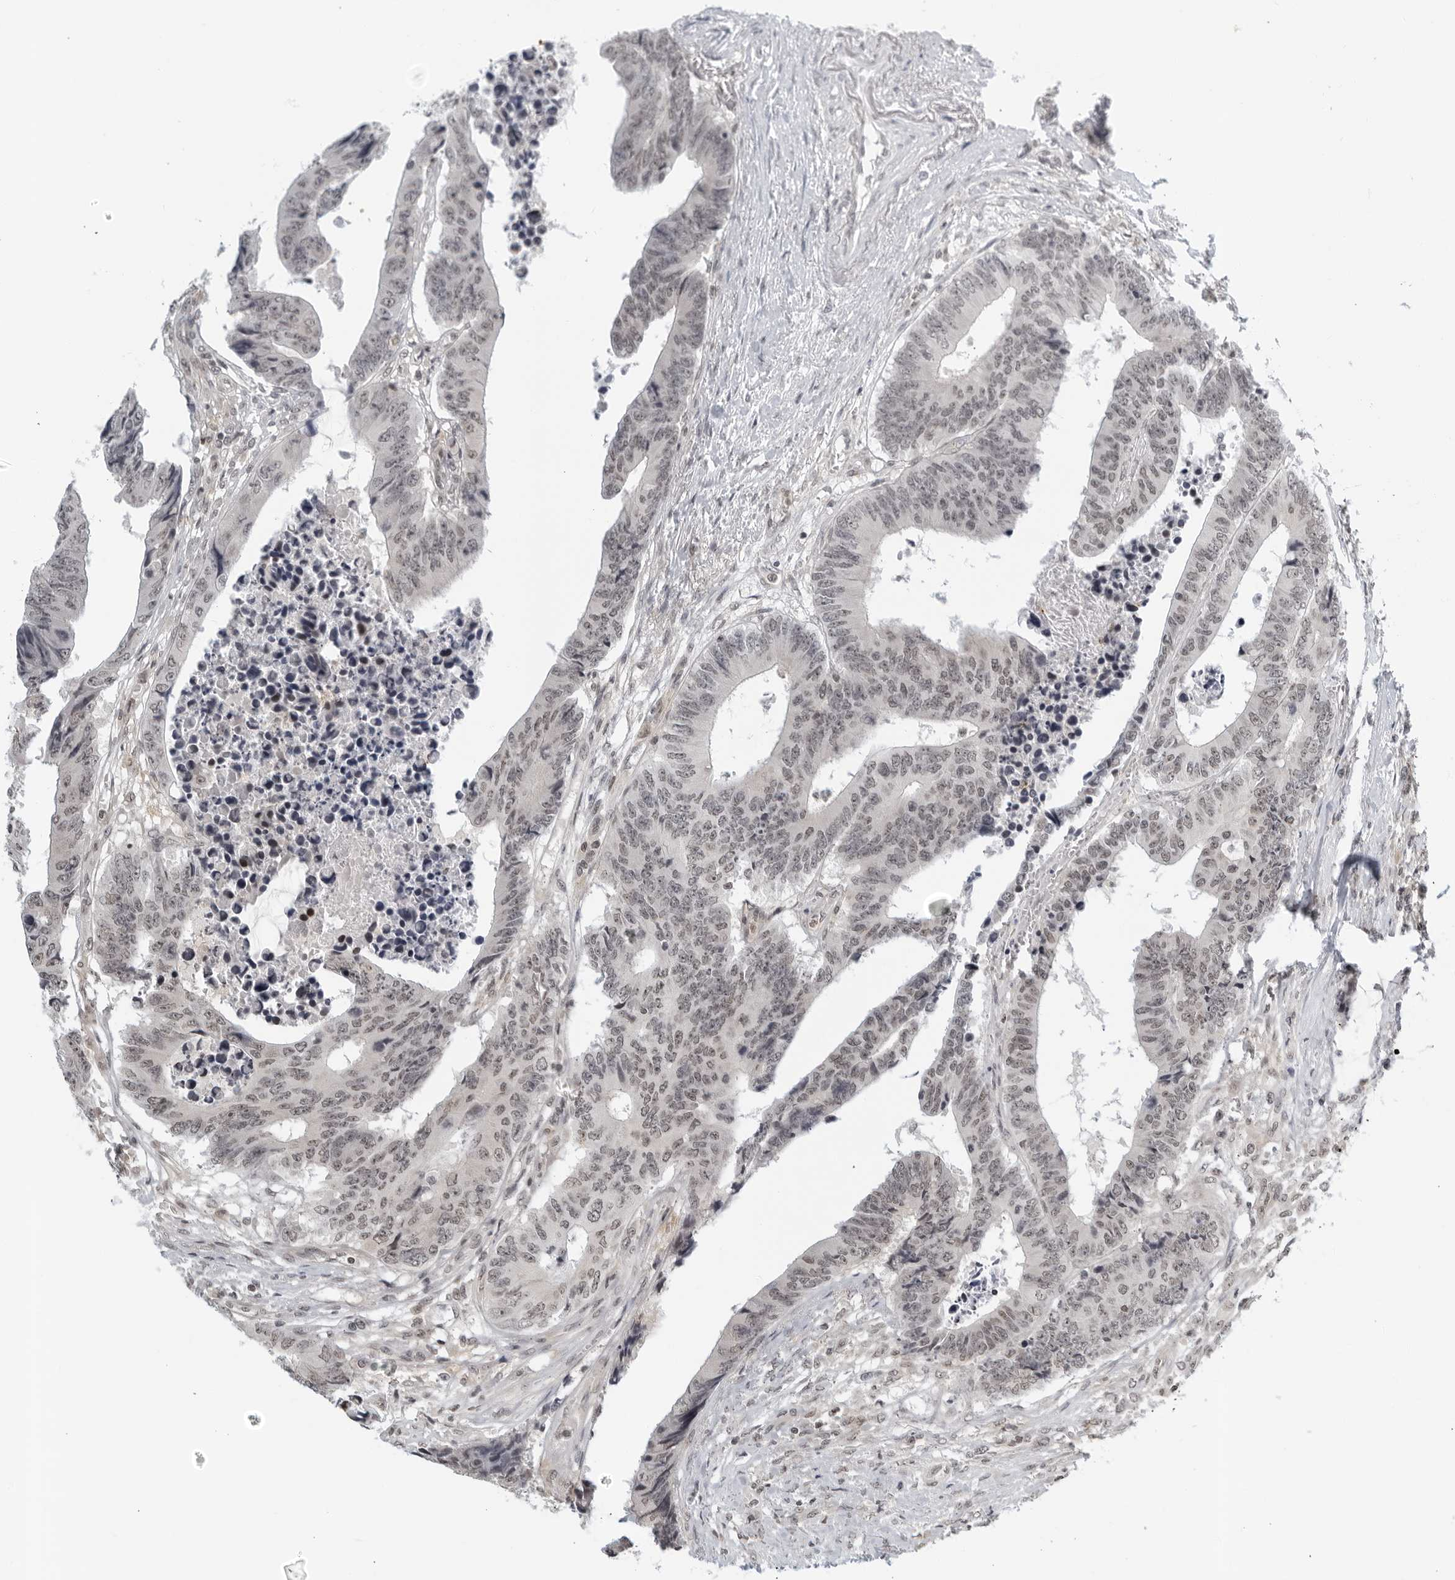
{"staining": {"intensity": "weak", "quantity": ">75%", "location": "nuclear"}, "tissue": "colorectal cancer", "cell_type": "Tumor cells", "image_type": "cancer", "snomed": [{"axis": "morphology", "description": "Adenocarcinoma, NOS"}, {"axis": "topography", "description": "Rectum"}], "caption": "Colorectal cancer stained for a protein shows weak nuclear positivity in tumor cells.", "gene": "CC2D1B", "patient": {"sex": "male", "age": 84}}